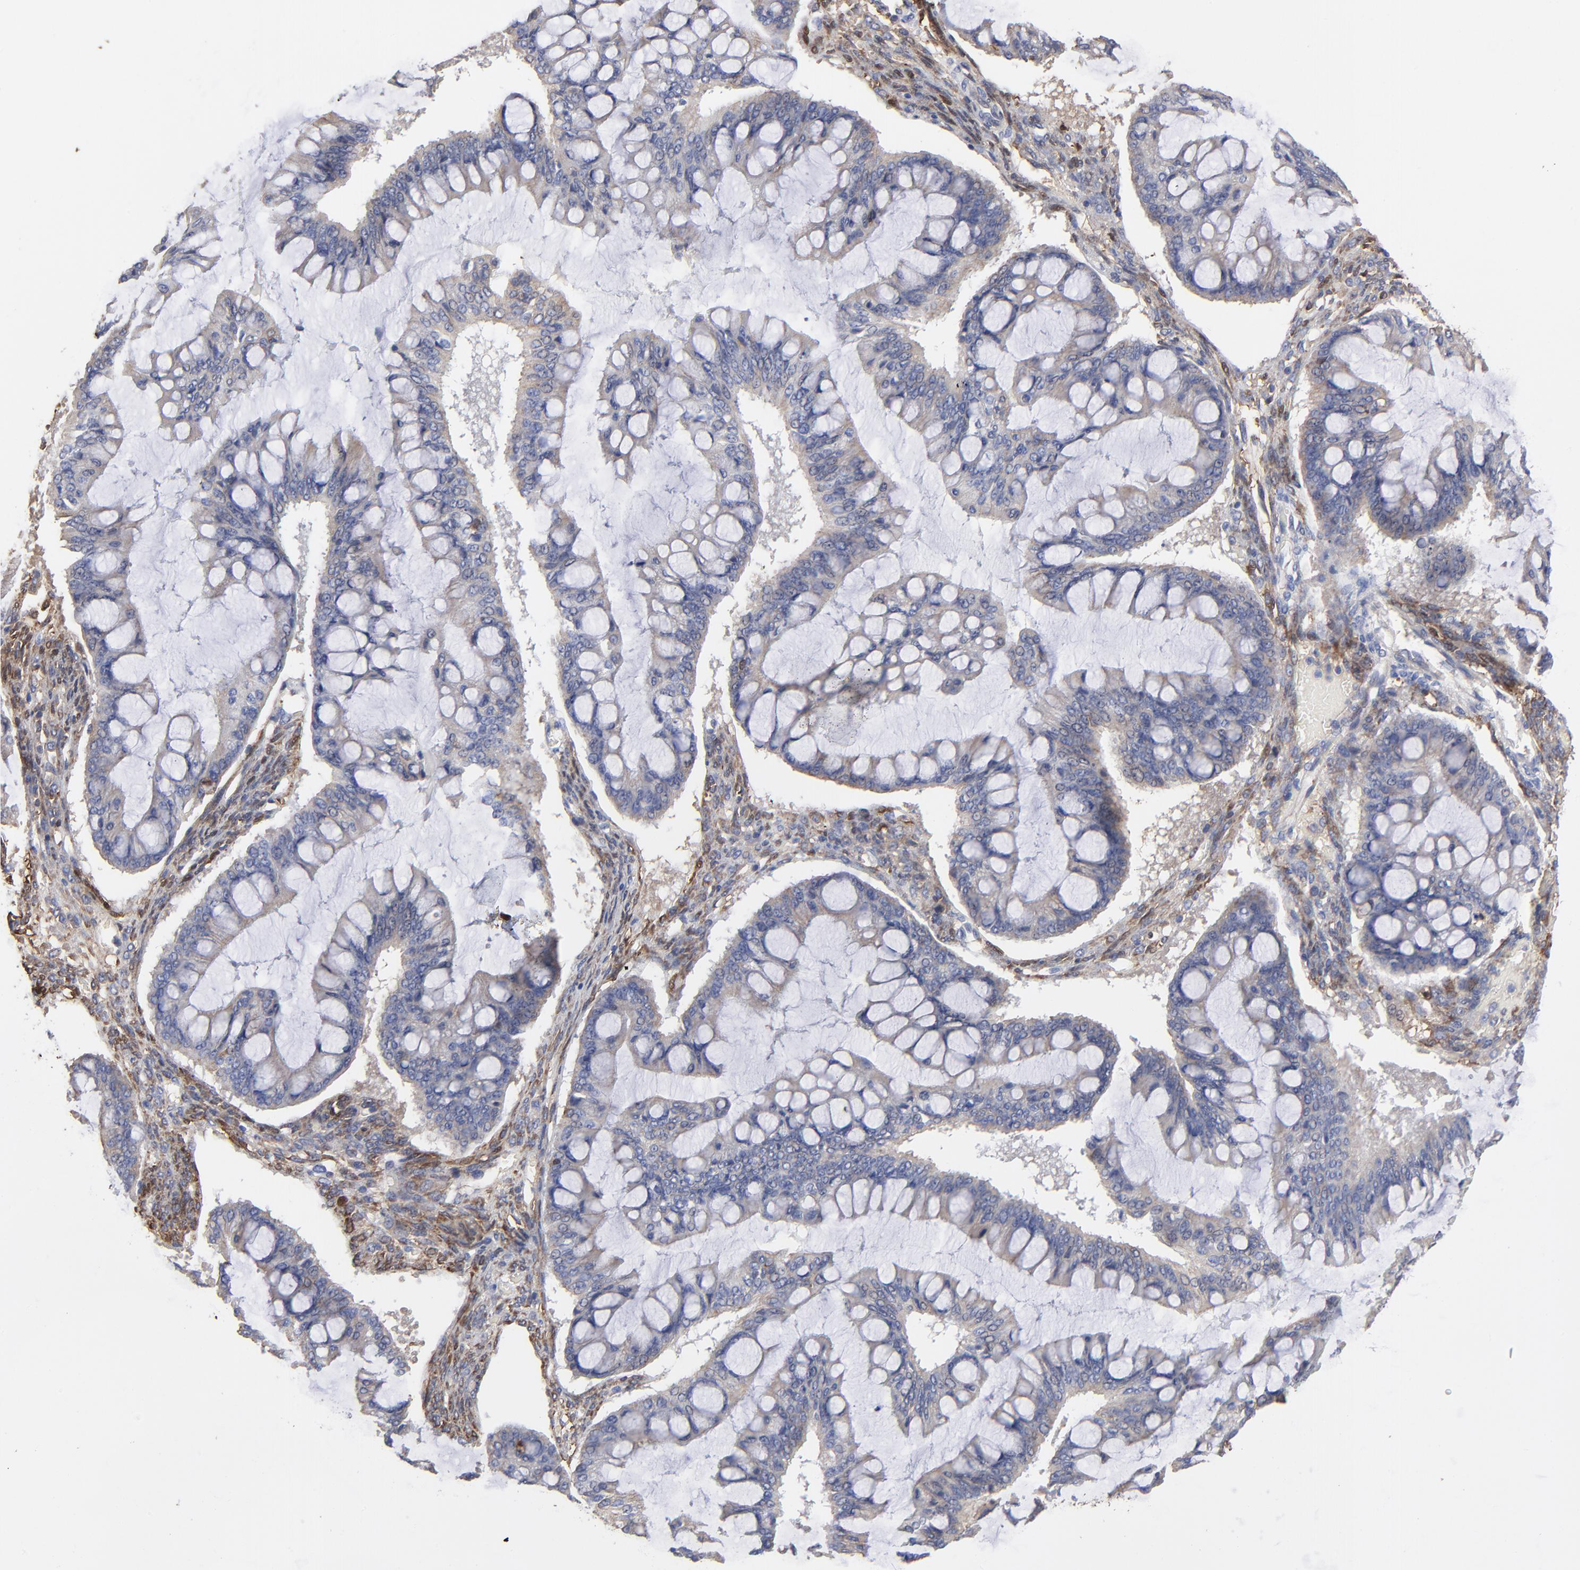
{"staining": {"intensity": "negative", "quantity": "none", "location": "none"}, "tissue": "ovarian cancer", "cell_type": "Tumor cells", "image_type": "cancer", "snomed": [{"axis": "morphology", "description": "Cystadenocarcinoma, mucinous, NOS"}, {"axis": "topography", "description": "Ovary"}], "caption": "Photomicrograph shows no significant protein expression in tumor cells of mucinous cystadenocarcinoma (ovarian). (DAB immunohistochemistry with hematoxylin counter stain).", "gene": "CILP", "patient": {"sex": "female", "age": 73}}